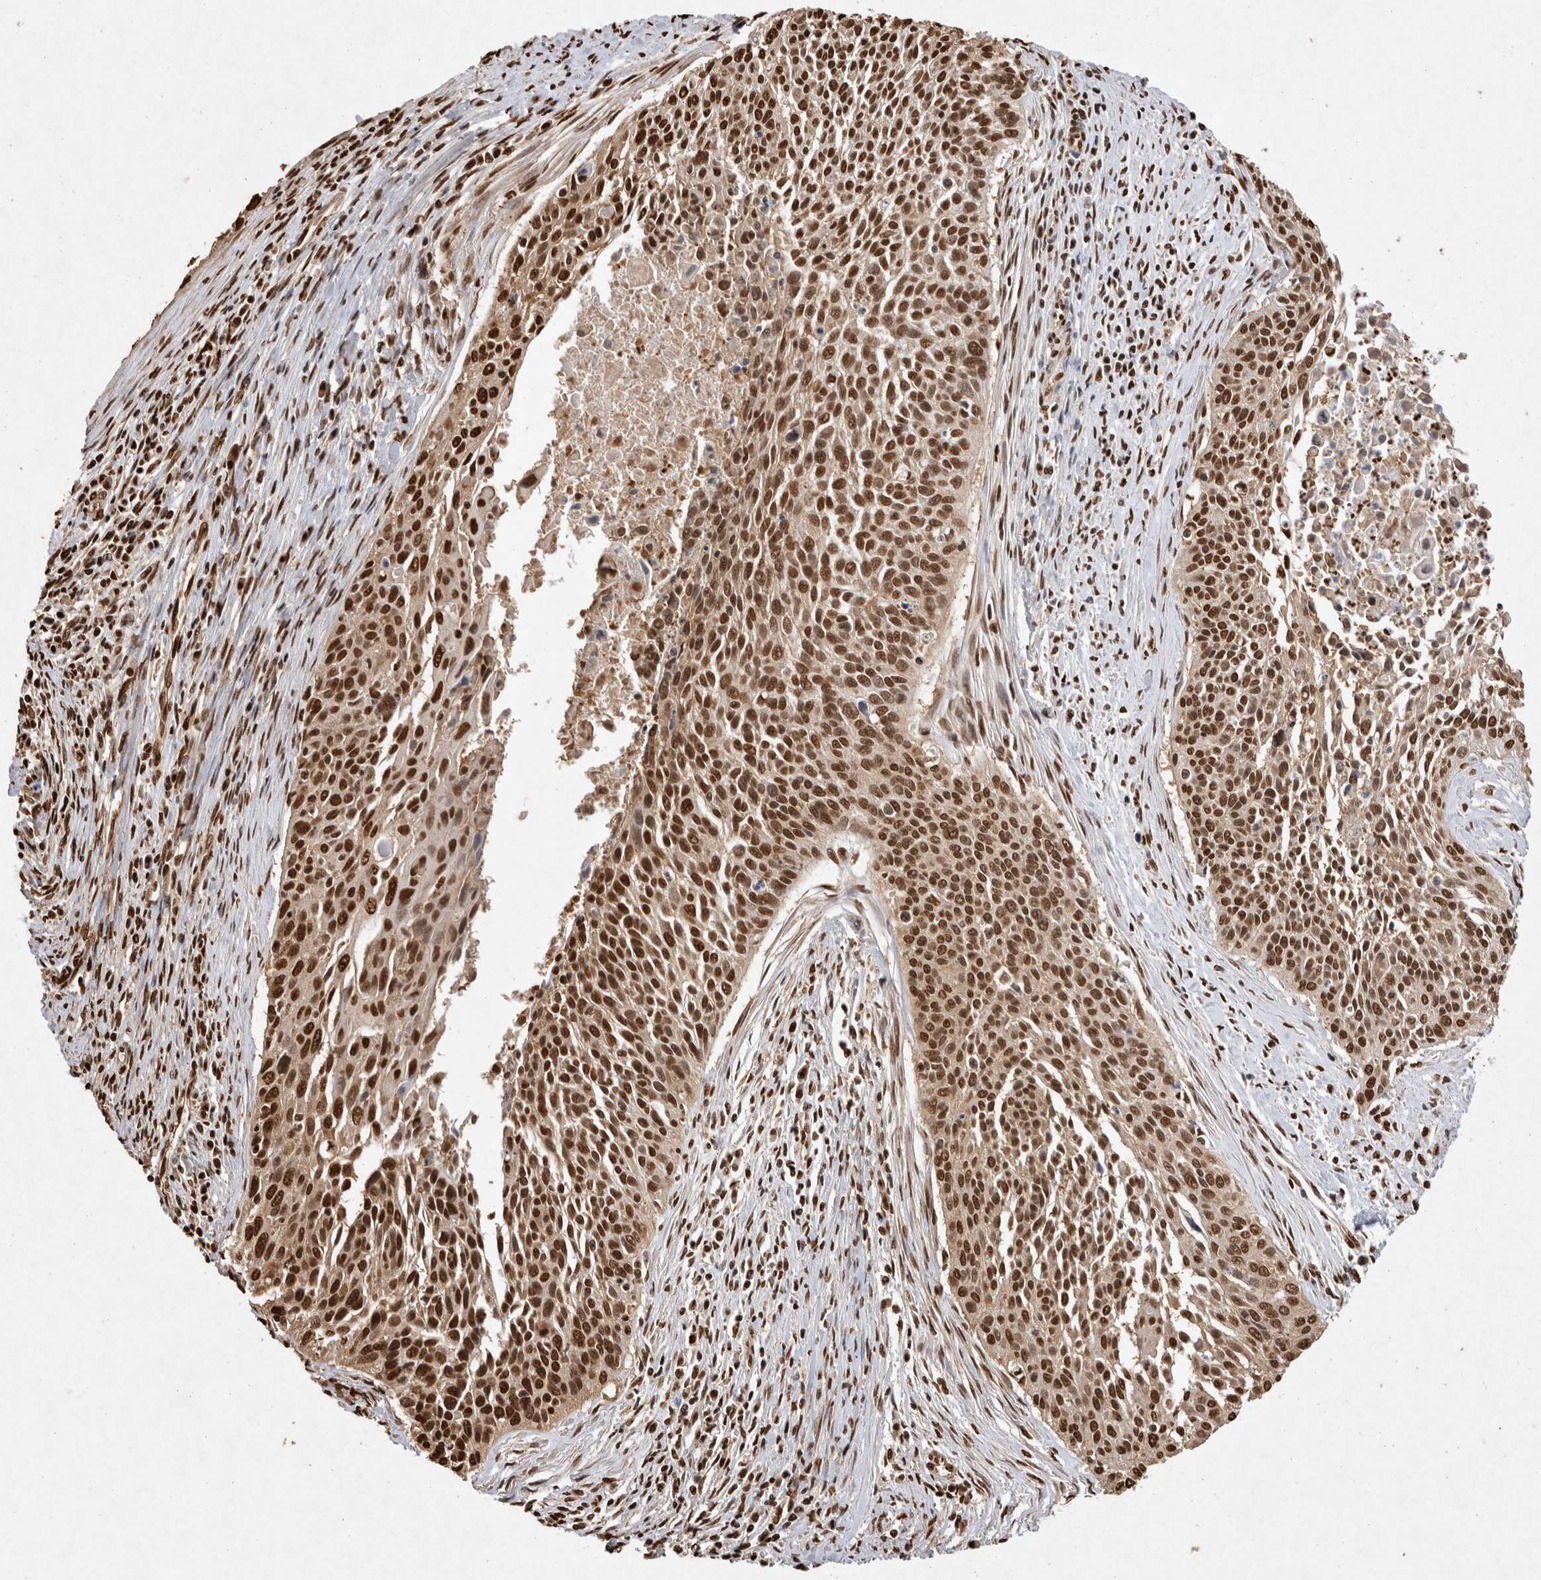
{"staining": {"intensity": "strong", "quantity": ">75%", "location": "nuclear"}, "tissue": "cervical cancer", "cell_type": "Tumor cells", "image_type": "cancer", "snomed": [{"axis": "morphology", "description": "Squamous cell carcinoma, NOS"}, {"axis": "topography", "description": "Cervix"}], "caption": "The image exhibits staining of cervical cancer, revealing strong nuclear protein expression (brown color) within tumor cells. The protein of interest is shown in brown color, while the nuclei are stained blue.", "gene": "HDGF", "patient": {"sex": "female", "age": 55}}